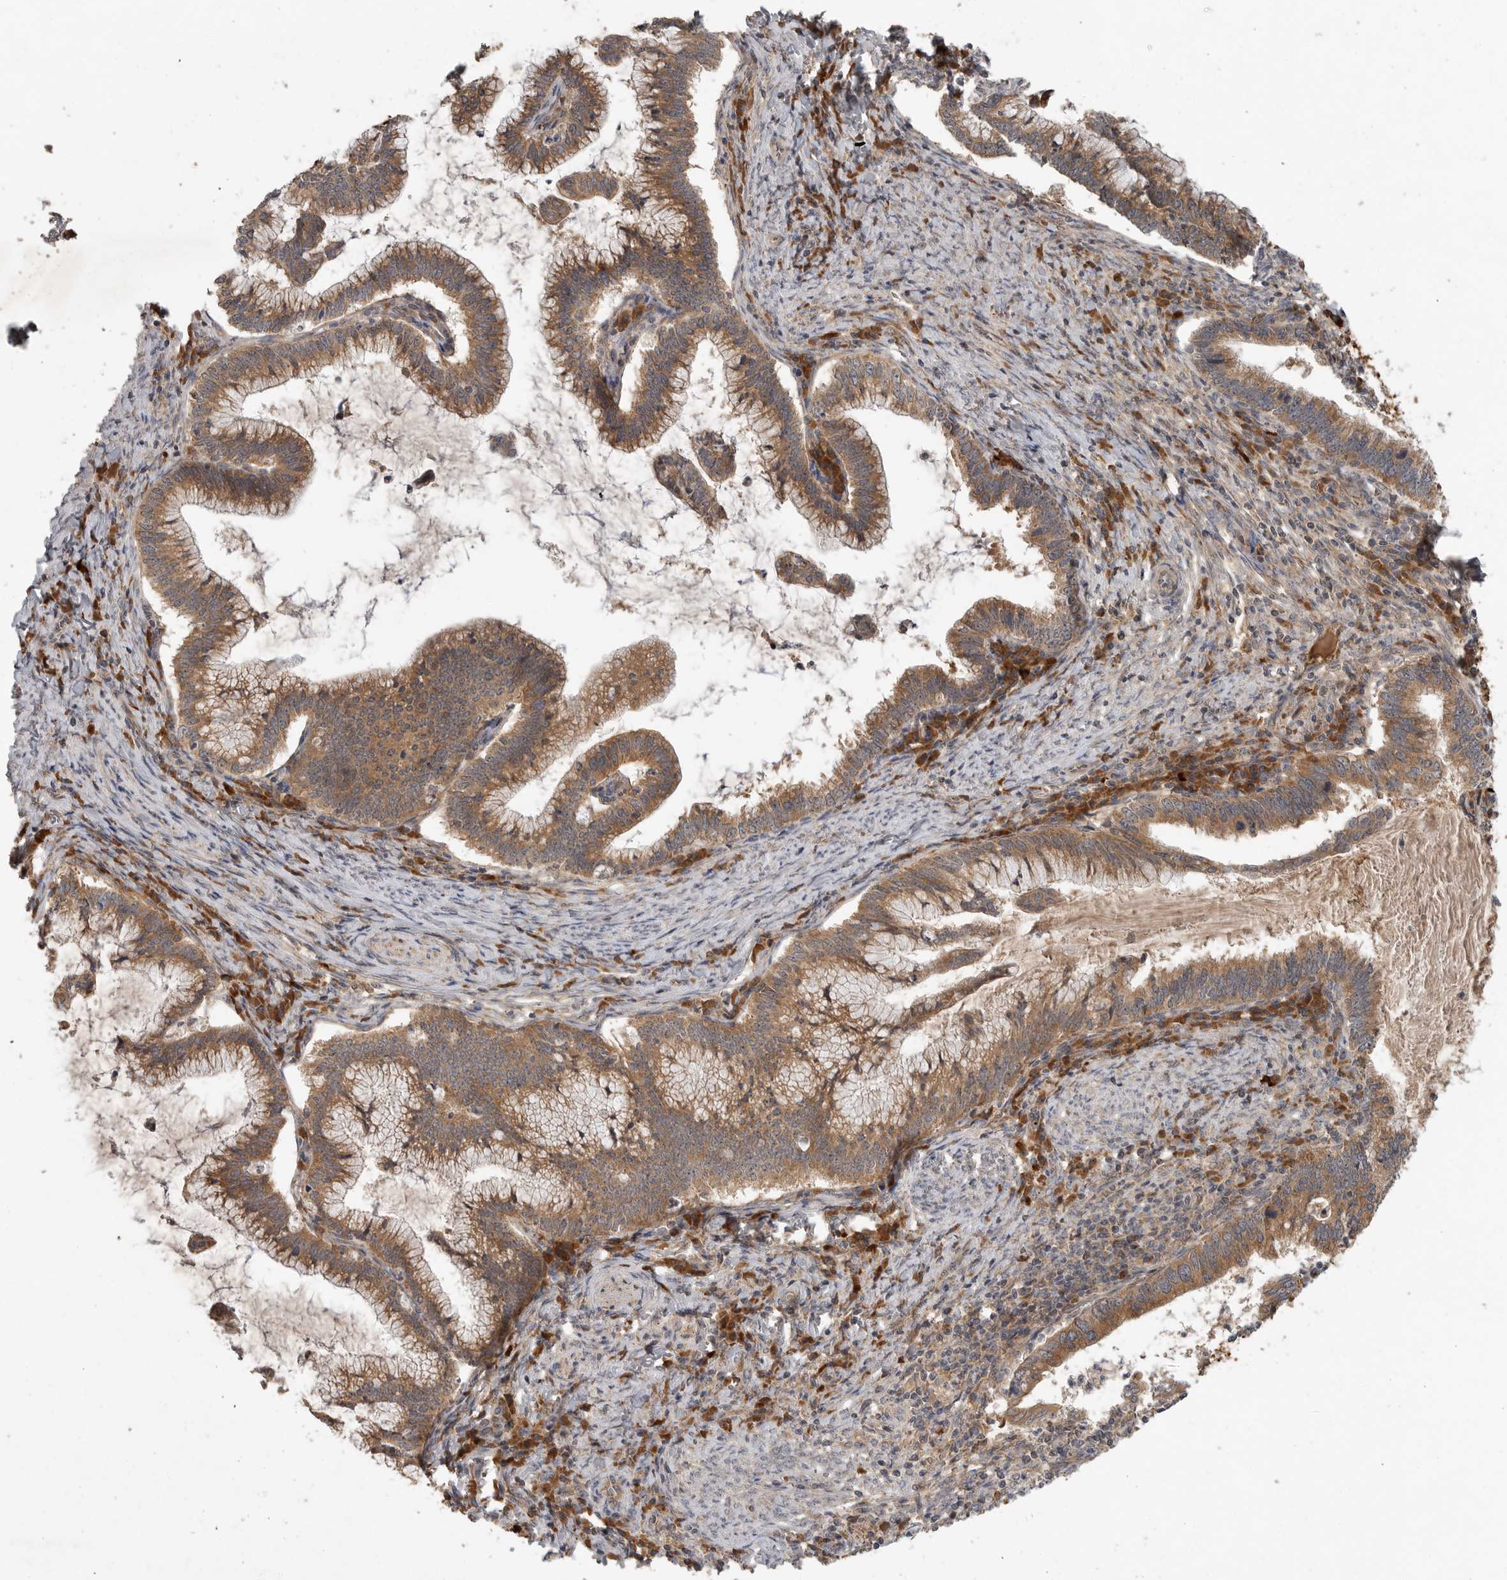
{"staining": {"intensity": "moderate", "quantity": ">75%", "location": "cytoplasmic/membranous"}, "tissue": "cervical cancer", "cell_type": "Tumor cells", "image_type": "cancer", "snomed": [{"axis": "morphology", "description": "Adenocarcinoma, NOS"}, {"axis": "topography", "description": "Cervix"}], "caption": "Immunohistochemical staining of cervical cancer exhibits medium levels of moderate cytoplasmic/membranous protein staining in approximately >75% of tumor cells.", "gene": "OSBPL9", "patient": {"sex": "female", "age": 36}}